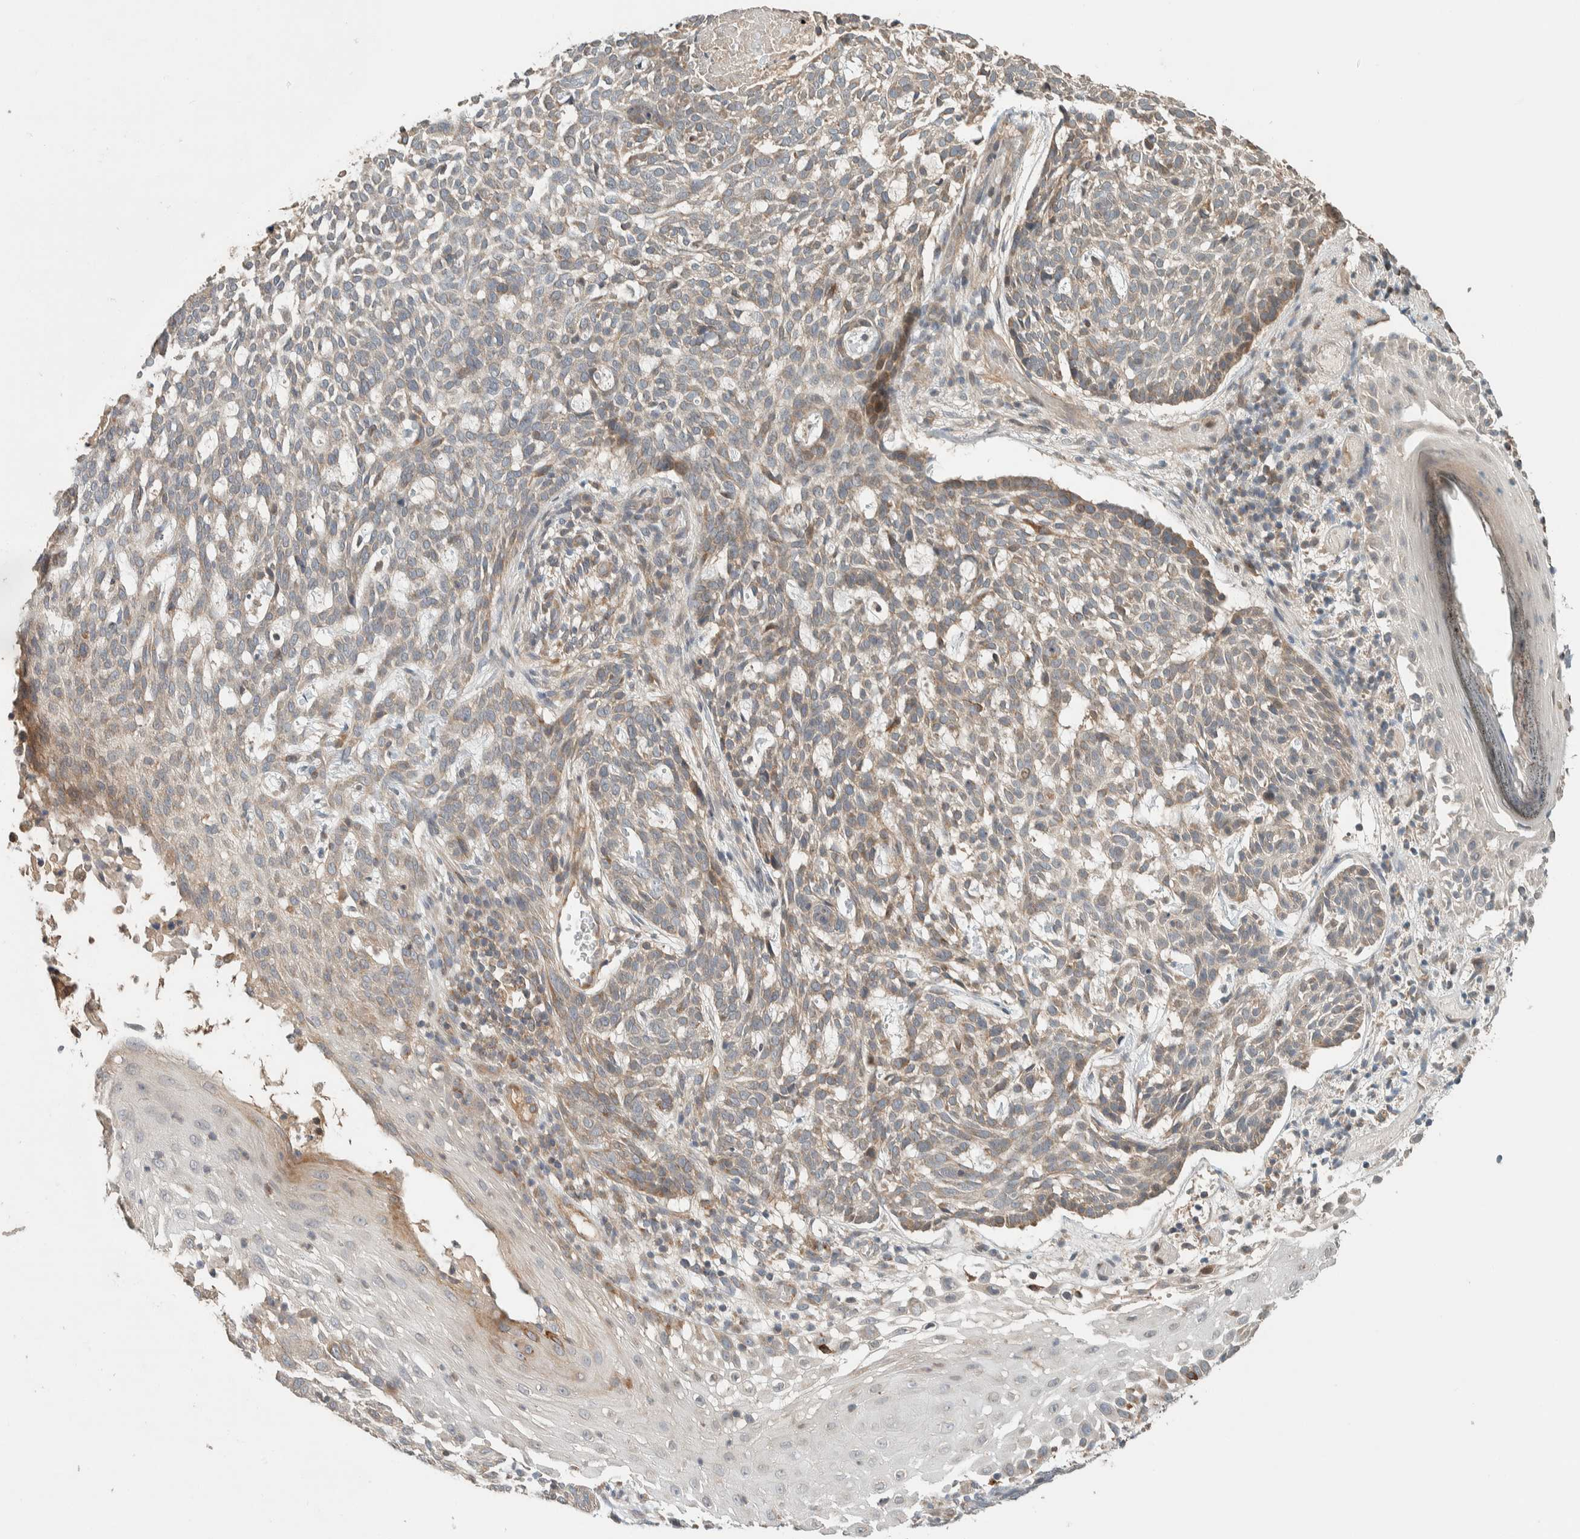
{"staining": {"intensity": "weak", "quantity": "25%-75%", "location": "cytoplasmic/membranous"}, "tissue": "skin cancer", "cell_type": "Tumor cells", "image_type": "cancer", "snomed": [{"axis": "morphology", "description": "Basal cell carcinoma"}, {"axis": "topography", "description": "Skin"}], "caption": "A histopathology image of skin cancer (basal cell carcinoma) stained for a protein exhibits weak cytoplasmic/membranous brown staining in tumor cells.", "gene": "NBR1", "patient": {"sex": "female", "age": 64}}